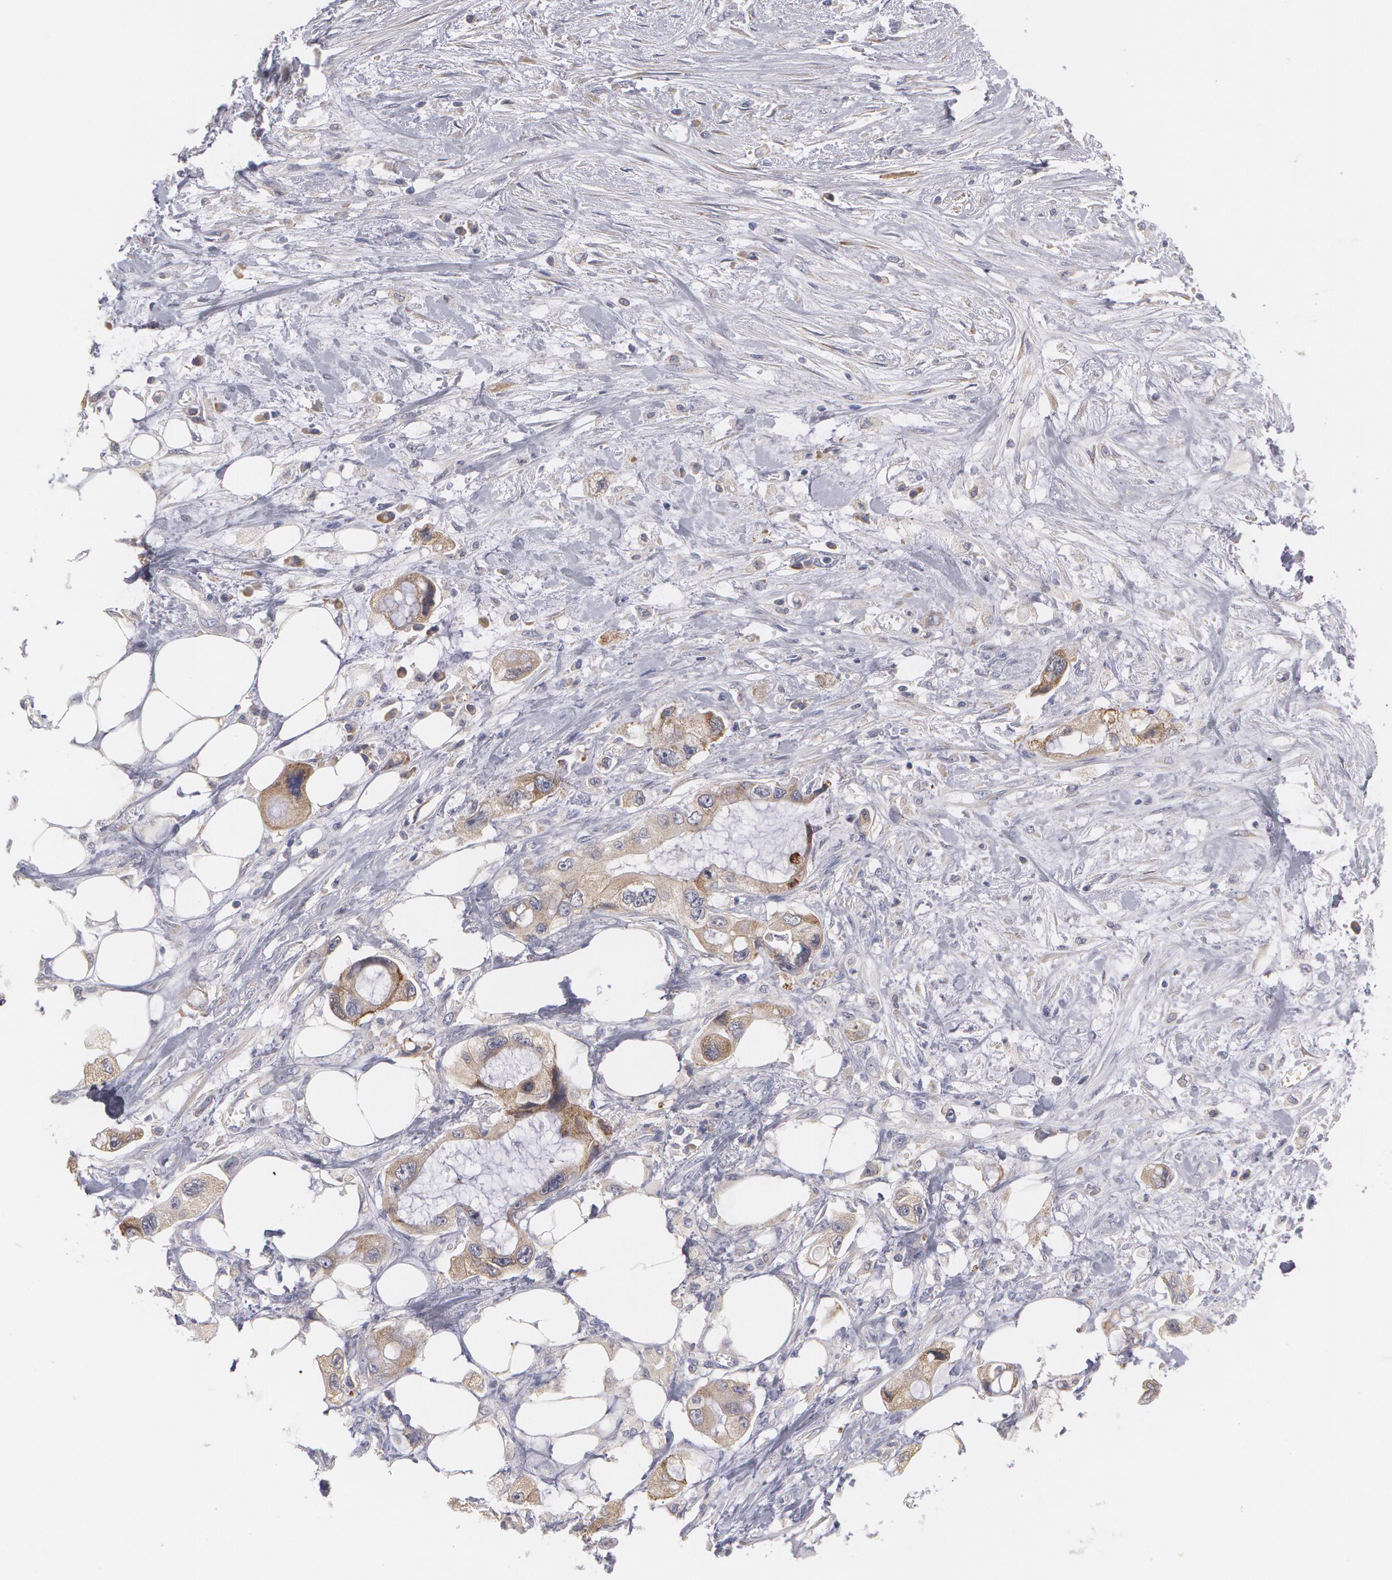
{"staining": {"intensity": "moderate", "quantity": ">75%", "location": "cytoplasmic/membranous"}, "tissue": "pancreatic cancer", "cell_type": "Tumor cells", "image_type": "cancer", "snomed": [{"axis": "morphology", "description": "Adenocarcinoma, NOS"}, {"axis": "topography", "description": "Pancreas"}, {"axis": "topography", "description": "Stomach, upper"}], "caption": "There is medium levels of moderate cytoplasmic/membranous expression in tumor cells of pancreatic adenocarcinoma, as demonstrated by immunohistochemical staining (brown color).", "gene": "MTHFD1", "patient": {"sex": "male", "age": 77}}